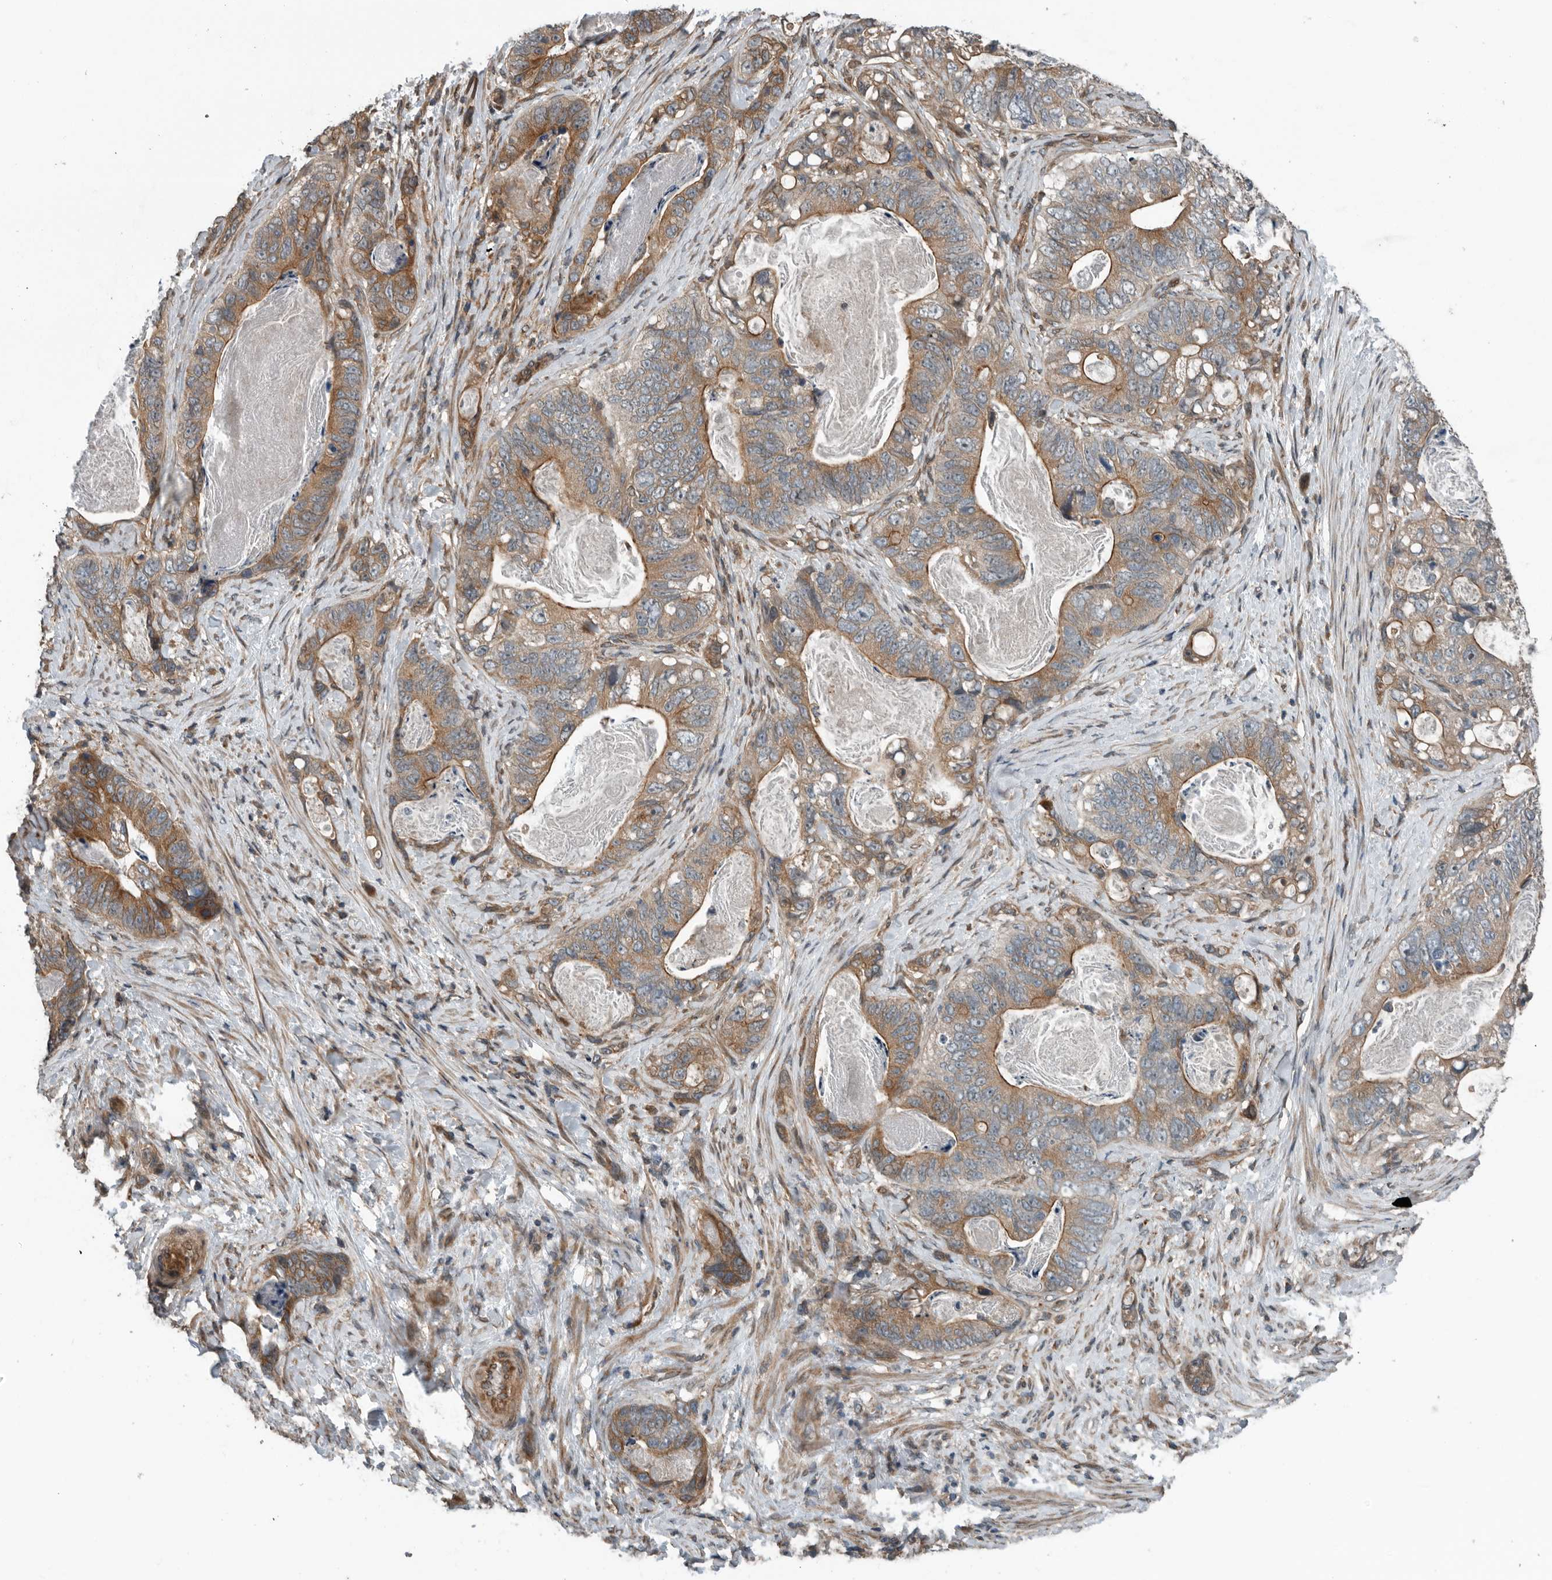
{"staining": {"intensity": "moderate", "quantity": ">75%", "location": "cytoplasmic/membranous"}, "tissue": "stomach cancer", "cell_type": "Tumor cells", "image_type": "cancer", "snomed": [{"axis": "morphology", "description": "Normal tissue, NOS"}, {"axis": "morphology", "description": "Adenocarcinoma, NOS"}, {"axis": "topography", "description": "Stomach"}], "caption": "Protein analysis of stomach adenocarcinoma tissue reveals moderate cytoplasmic/membranous positivity in approximately >75% of tumor cells. Using DAB (brown) and hematoxylin (blue) stains, captured at high magnification using brightfield microscopy.", "gene": "AMFR", "patient": {"sex": "female", "age": 89}}